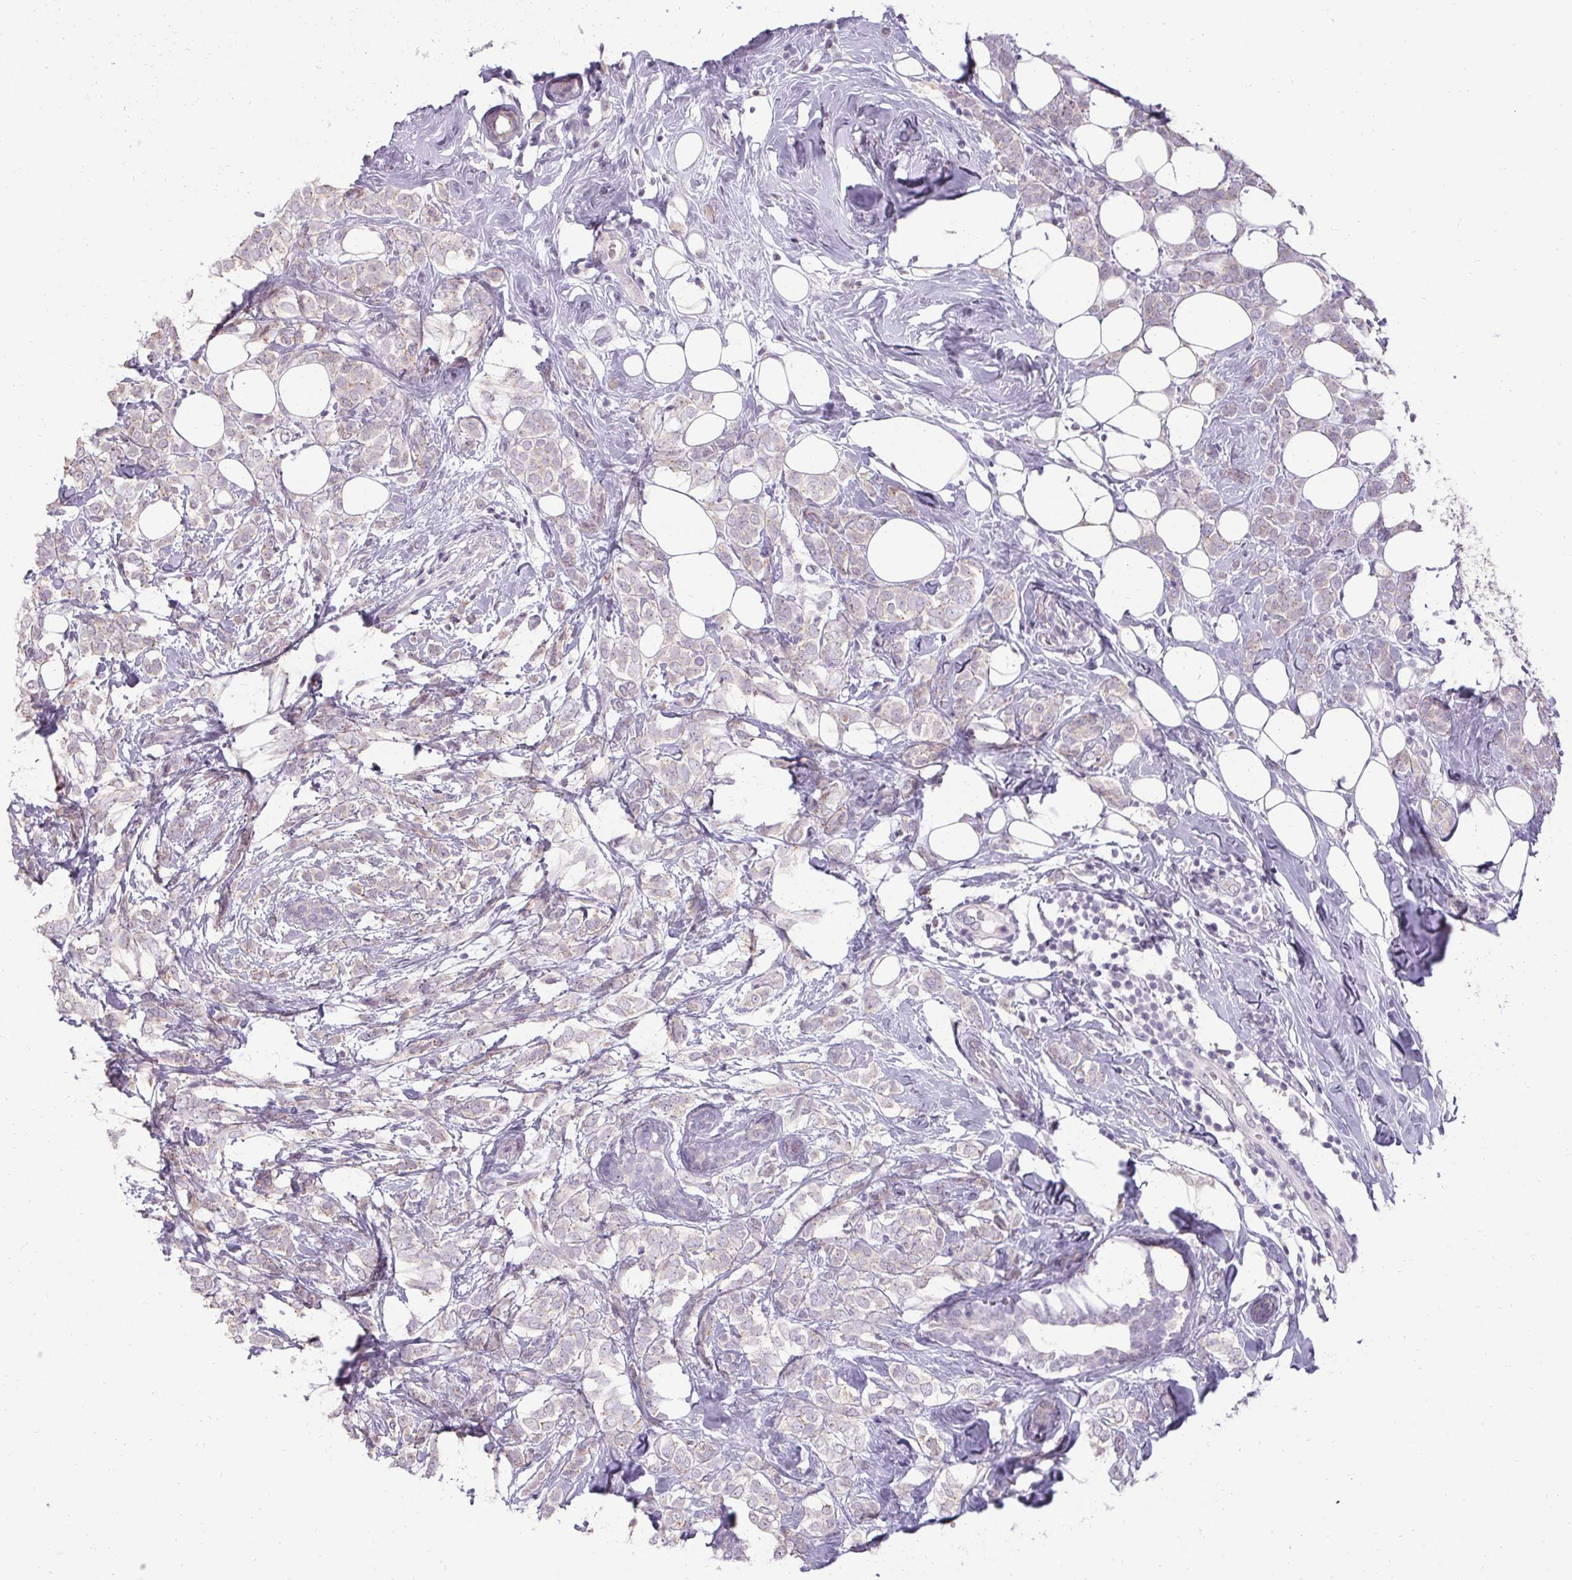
{"staining": {"intensity": "negative", "quantity": "none", "location": "none"}, "tissue": "breast cancer", "cell_type": "Tumor cells", "image_type": "cancer", "snomed": [{"axis": "morphology", "description": "Lobular carcinoma"}, {"axis": "topography", "description": "Breast"}], "caption": "Image shows no protein positivity in tumor cells of lobular carcinoma (breast) tissue.", "gene": "HSD17B3", "patient": {"sex": "female", "age": 49}}